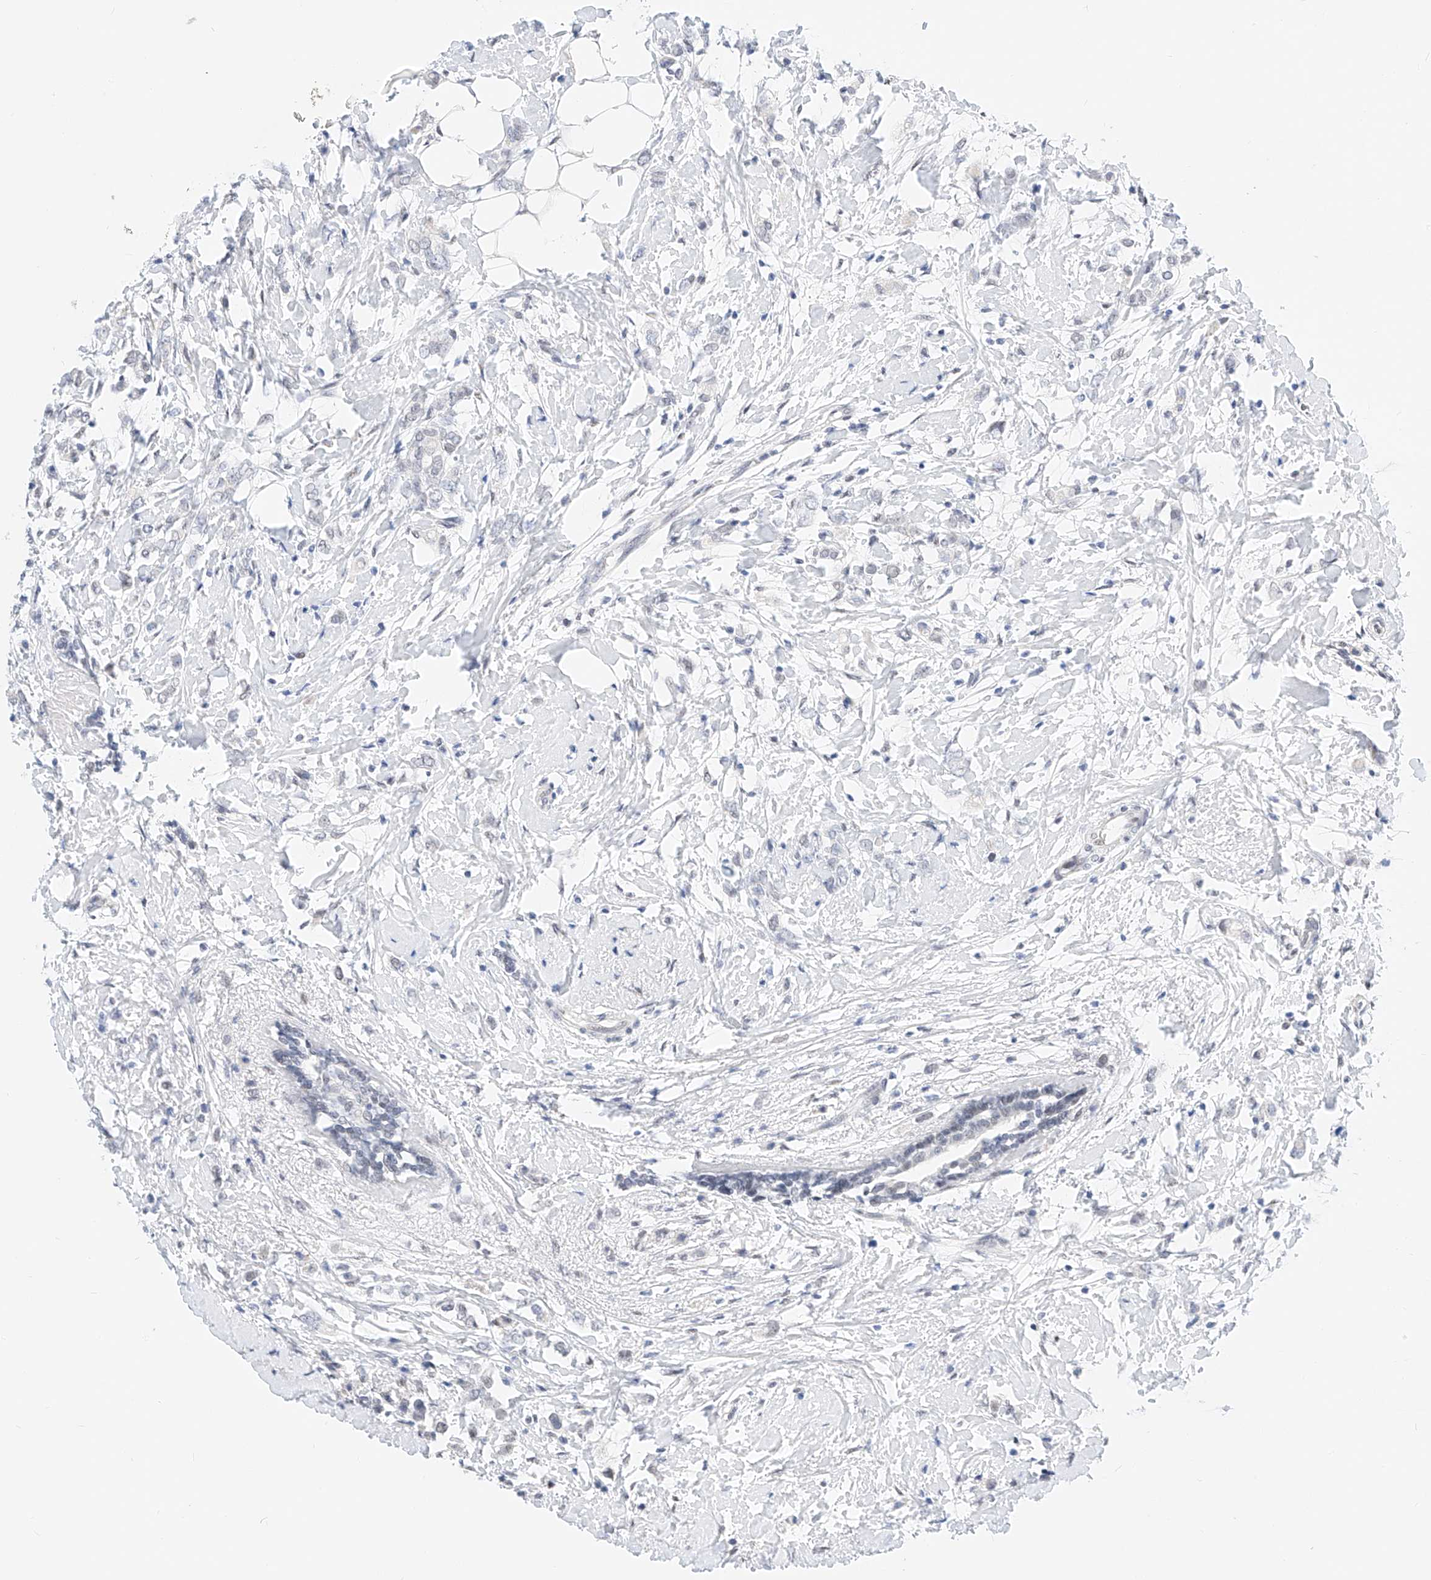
{"staining": {"intensity": "negative", "quantity": "none", "location": "none"}, "tissue": "breast cancer", "cell_type": "Tumor cells", "image_type": "cancer", "snomed": [{"axis": "morphology", "description": "Normal tissue, NOS"}, {"axis": "morphology", "description": "Lobular carcinoma"}, {"axis": "topography", "description": "Breast"}], "caption": "The IHC histopathology image has no significant expression in tumor cells of breast lobular carcinoma tissue.", "gene": "KCNJ1", "patient": {"sex": "female", "age": 47}}